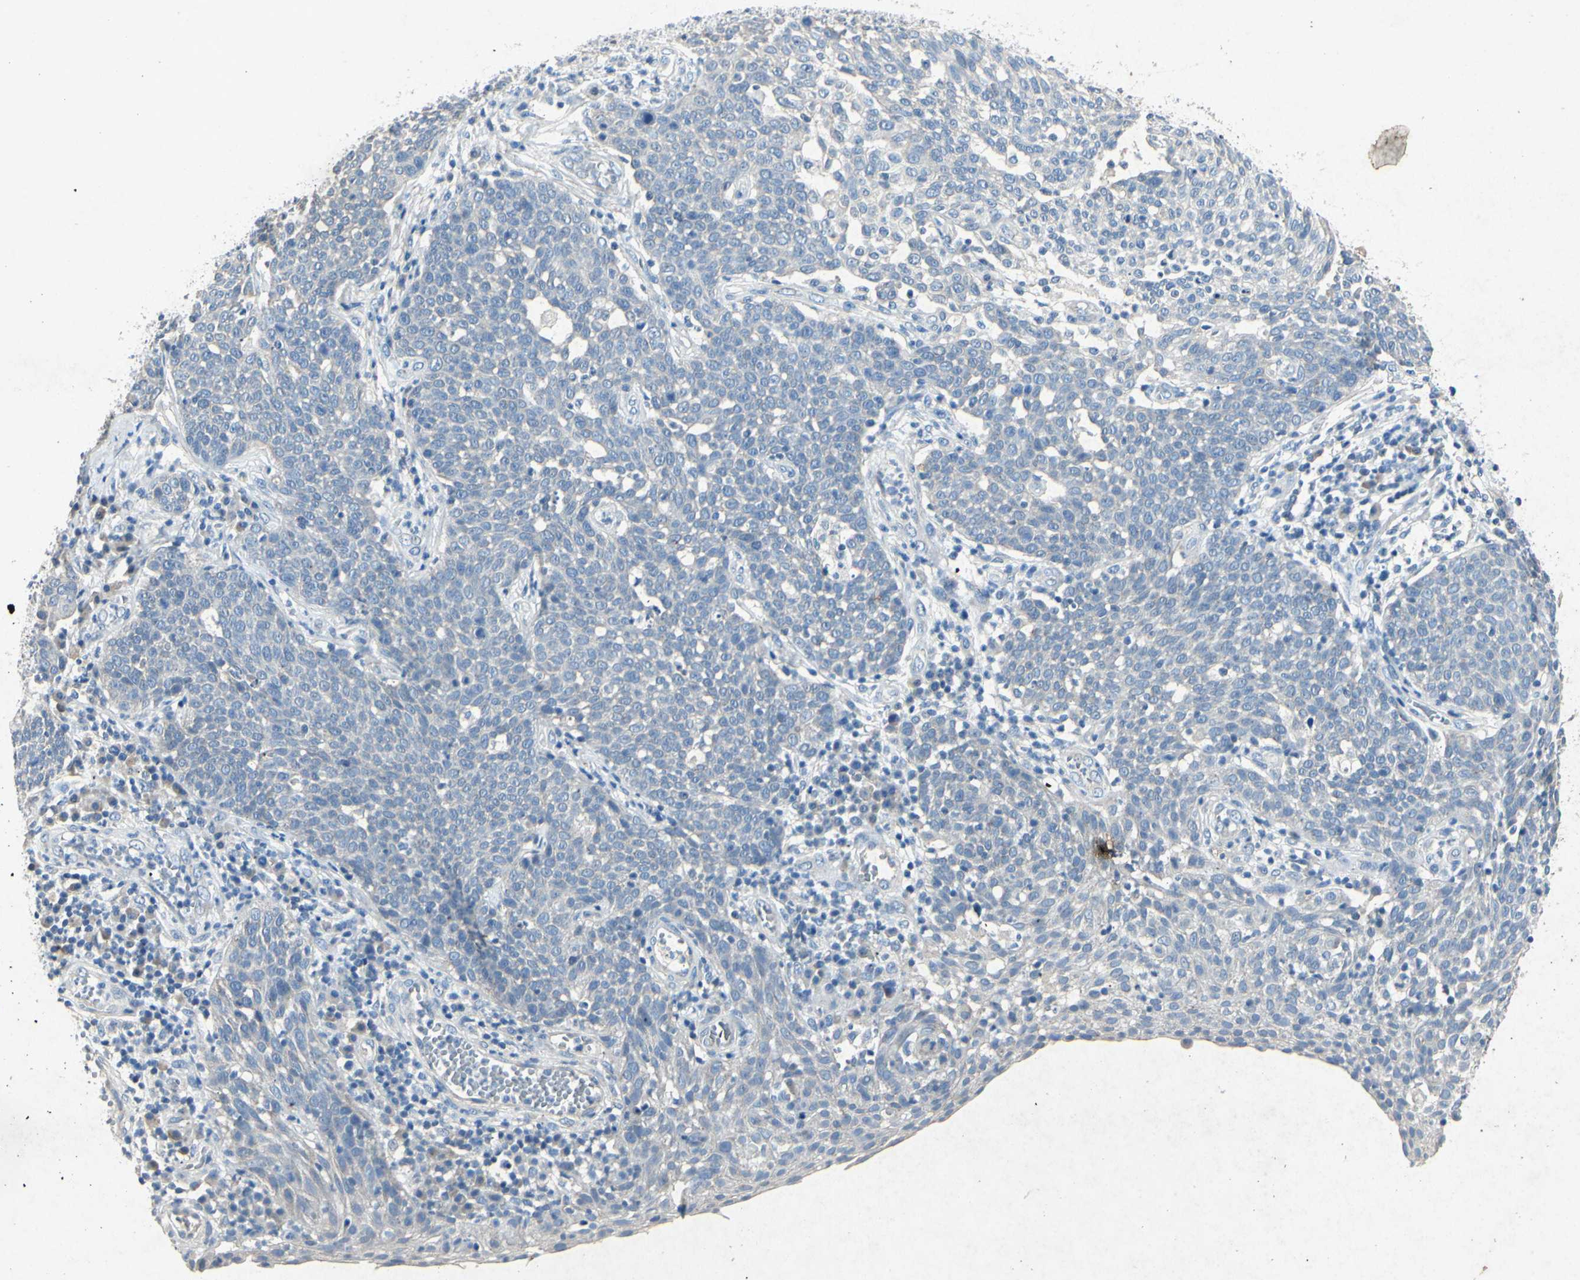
{"staining": {"intensity": "negative", "quantity": "none", "location": "none"}, "tissue": "cervical cancer", "cell_type": "Tumor cells", "image_type": "cancer", "snomed": [{"axis": "morphology", "description": "Squamous cell carcinoma, NOS"}, {"axis": "topography", "description": "Cervix"}], "caption": "Protein analysis of cervical cancer exhibits no significant expression in tumor cells.", "gene": "SNAP91", "patient": {"sex": "female", "age": 34}}